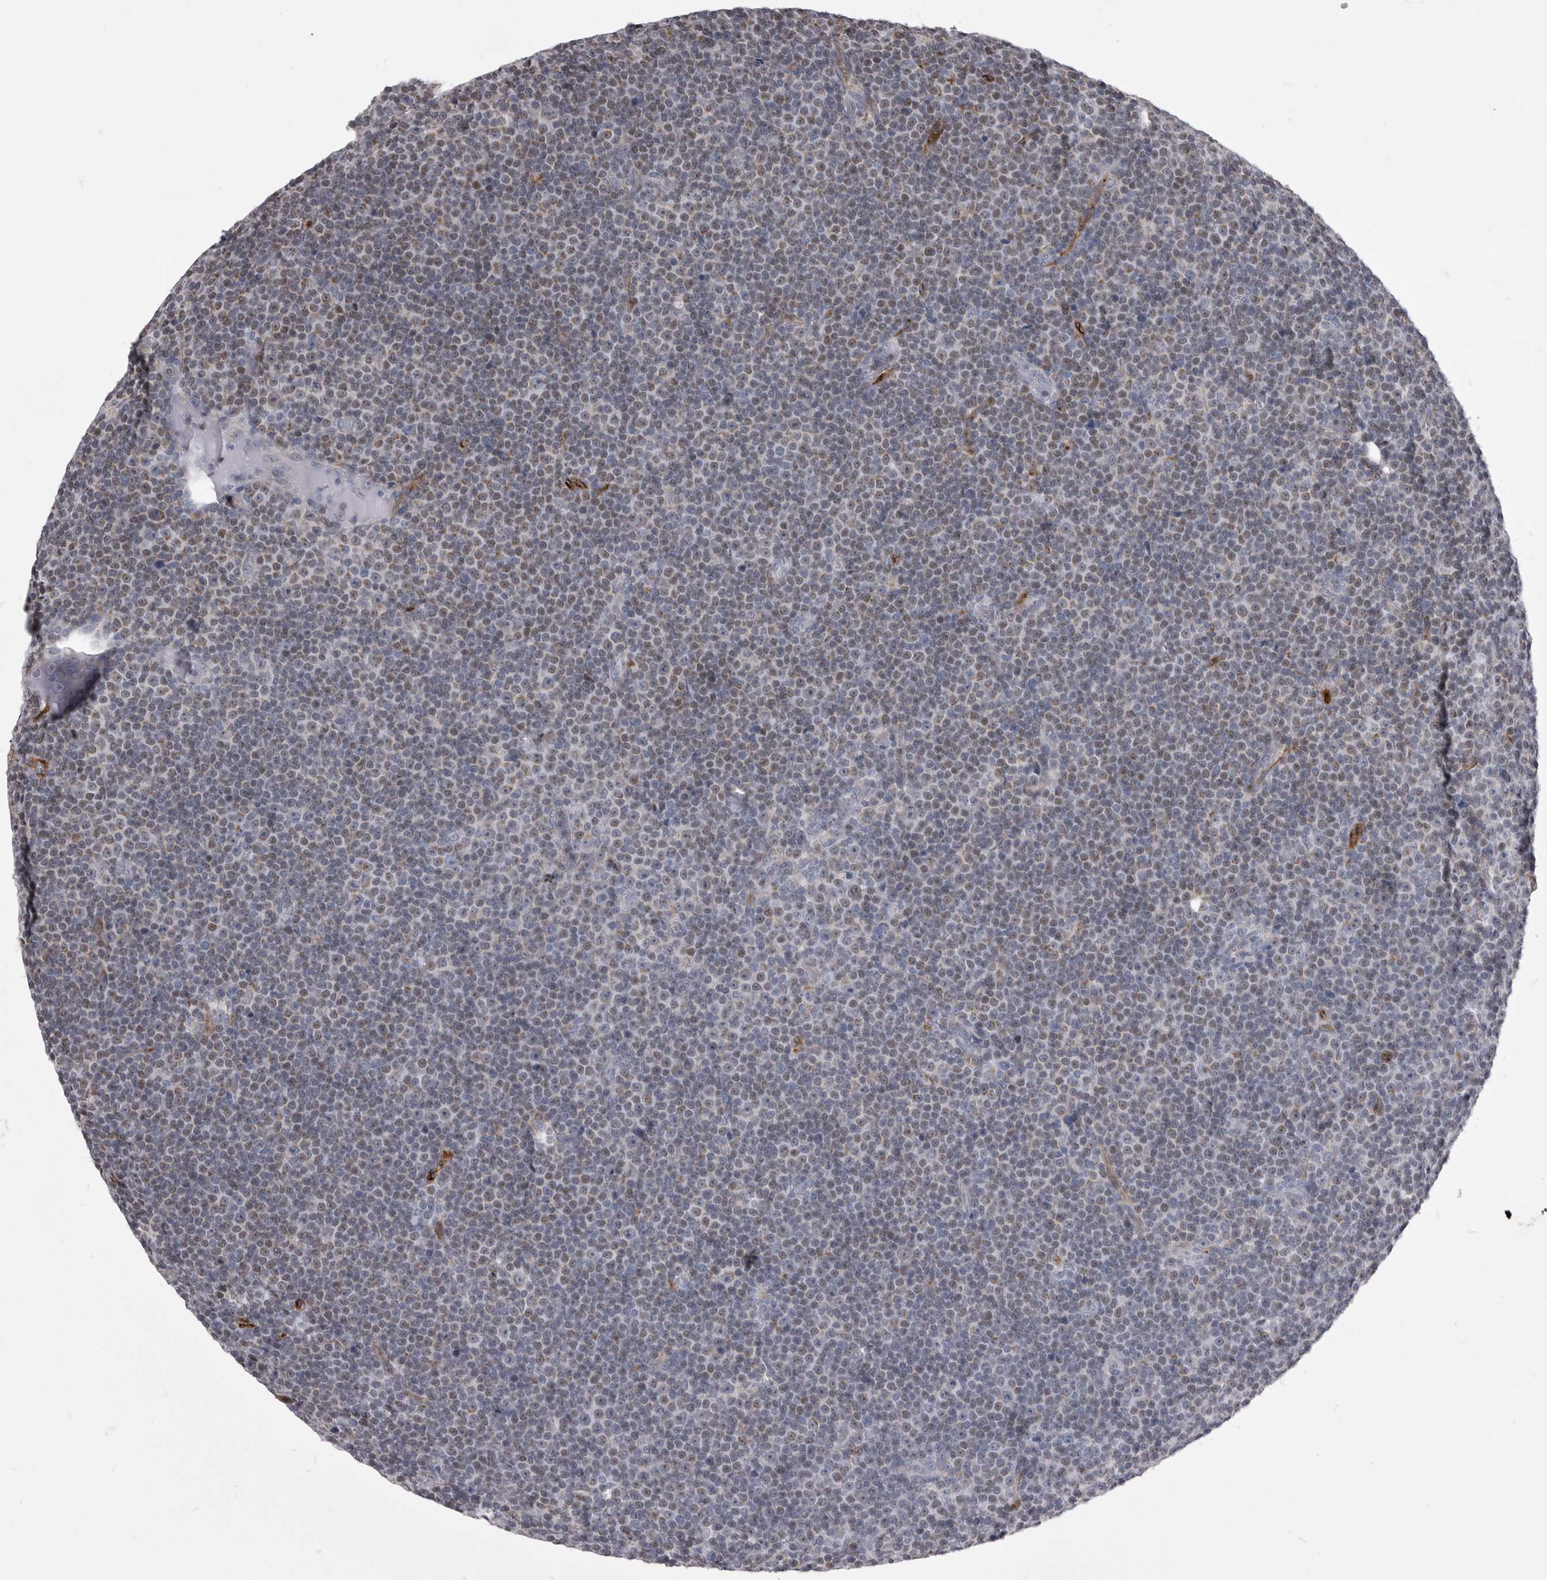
{"staining": {"intensity": "weak", "quantity": "25%-75%", "location": "nuclear"}, "tissue": "lymphoma", "cell_type": "Tumor cells", "image_type": "cancer", "snomed": [{"axis": "morphology", "description": "Malignant lymphoma, non-Hodgkin's type, Low grade"}, {"axis": "topography", "description": "Lymph node"}], "caption": "Immunohistochemical staining of human lymphoma displays low levels of weak nuclear protein positivity in approximately 25%-75% of tumor cells.", "gene": "OPLAH", "patient": {"sex": "female", "age": 67}}